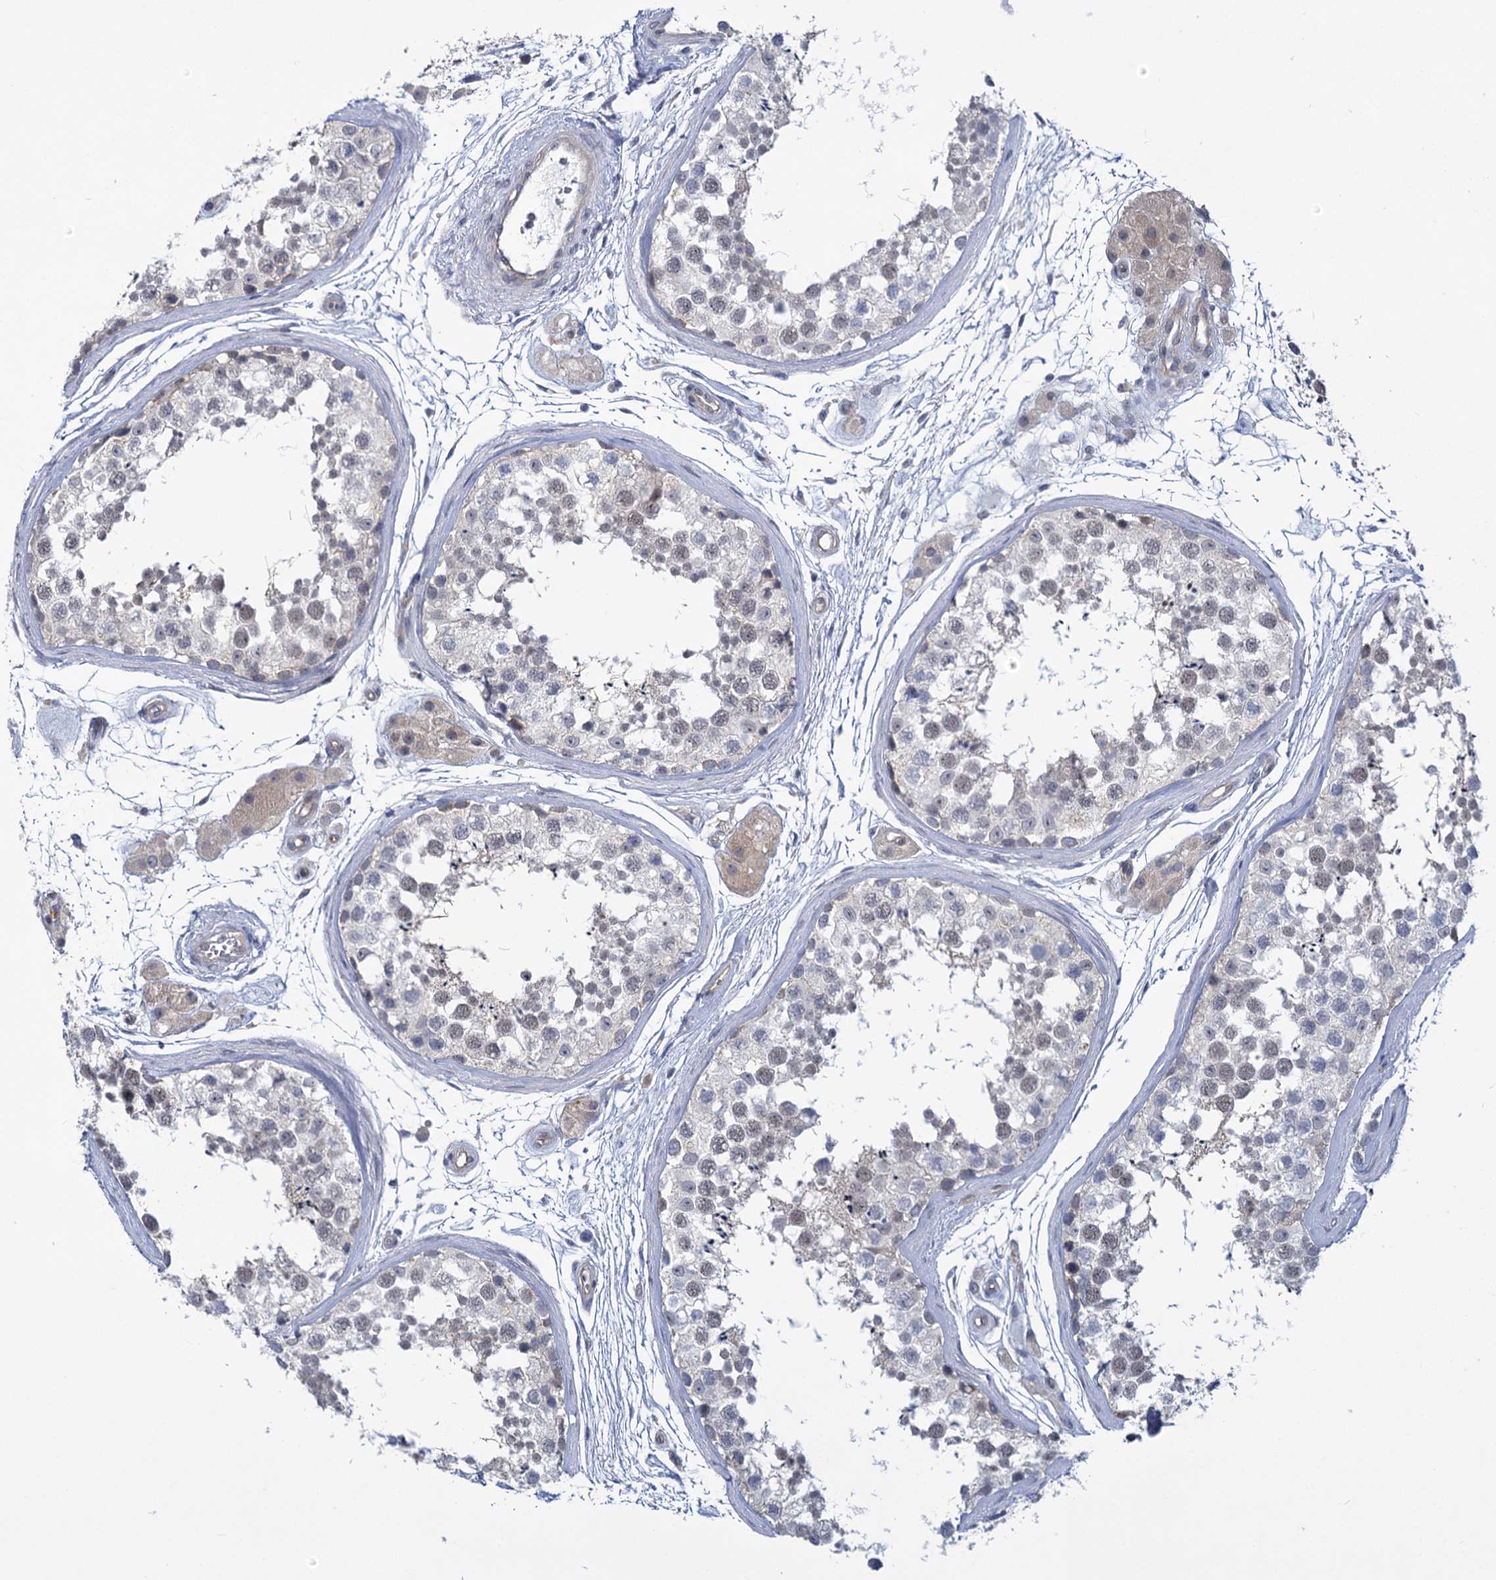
{"staining": {"intensity": "weak", "quantity": "25%-75%", "location": "nuclear"}, "tissue": "testis", "cell_type": "Cells in seminiferous ducts", "image_type": "normal", "snomed": [{"axis": "morphology", "description": "Normal tissue, NOS"}, {"axis": "topography", "description": "Testis"}], "caption": "Immunohistochemical staining of unremarkable testis displays low levels of weak nuclear staining in about 25%-75% of cells in seminiferous ducts.", "gene": "MBLAC2", "patient": {"sex": "male", "age": 56}}